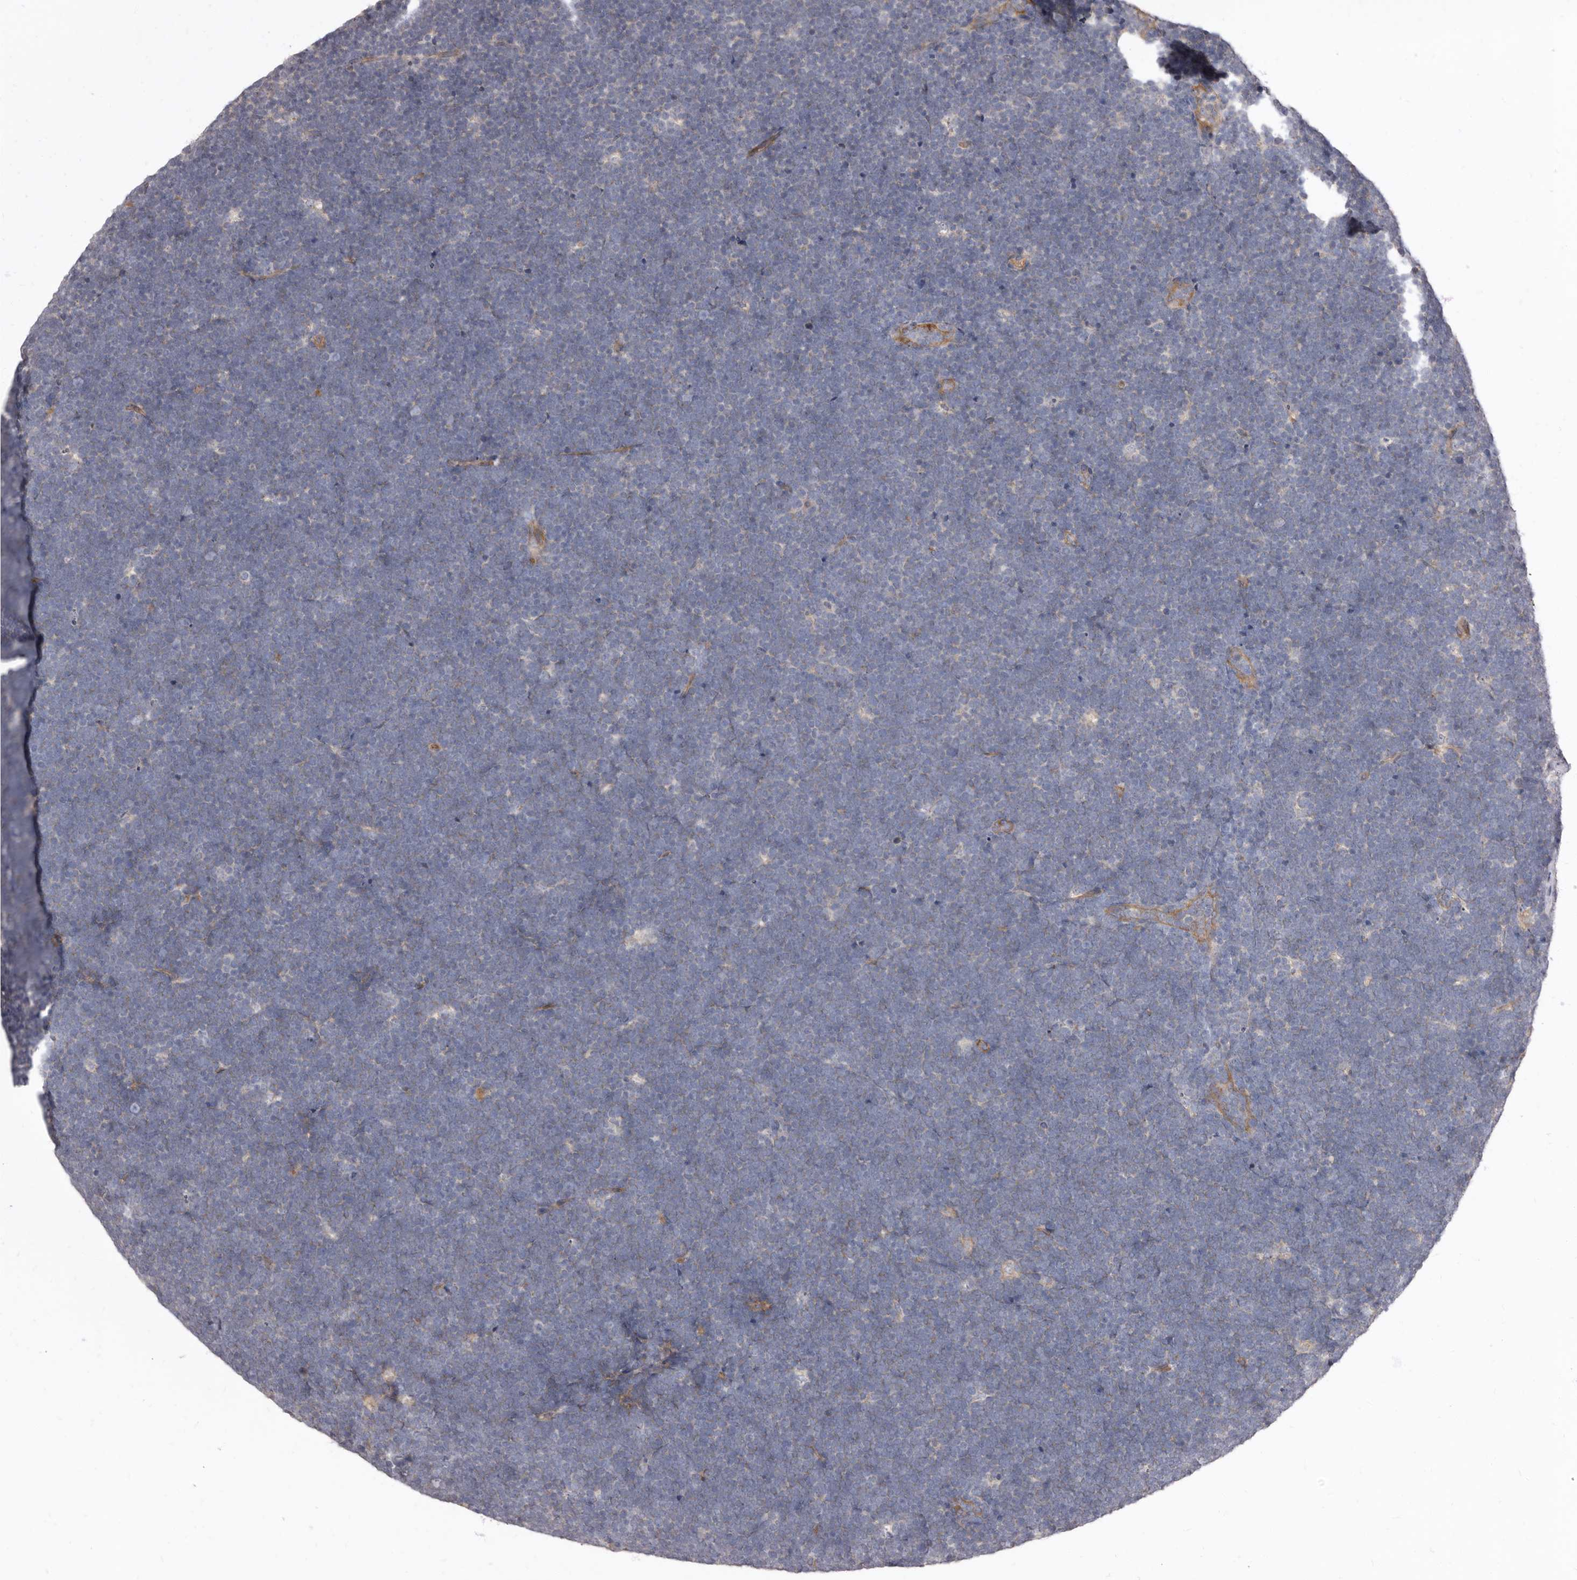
{"staining": {"intensity": "negative", "quantity": "none", "location": "none"}, "tissue": "lymphoma", "cell_type": "Tumor cells", "image_type": "cancer", "snomed": [{"axis": "morphology", "description": "Malignant lymphoma, non-Hodgkin's type, High grade"}, {"axis": "topography", "description": "Lymph node"}], "caption": "Human malignant lymphoma, non-Hodgkin's type (high-grade) stained for a protein using immunohistochemistry (IHC) displays no positivity in tumor cells.", "gene": "FMO2", "patient": {"sex": "male", "age": 13}}